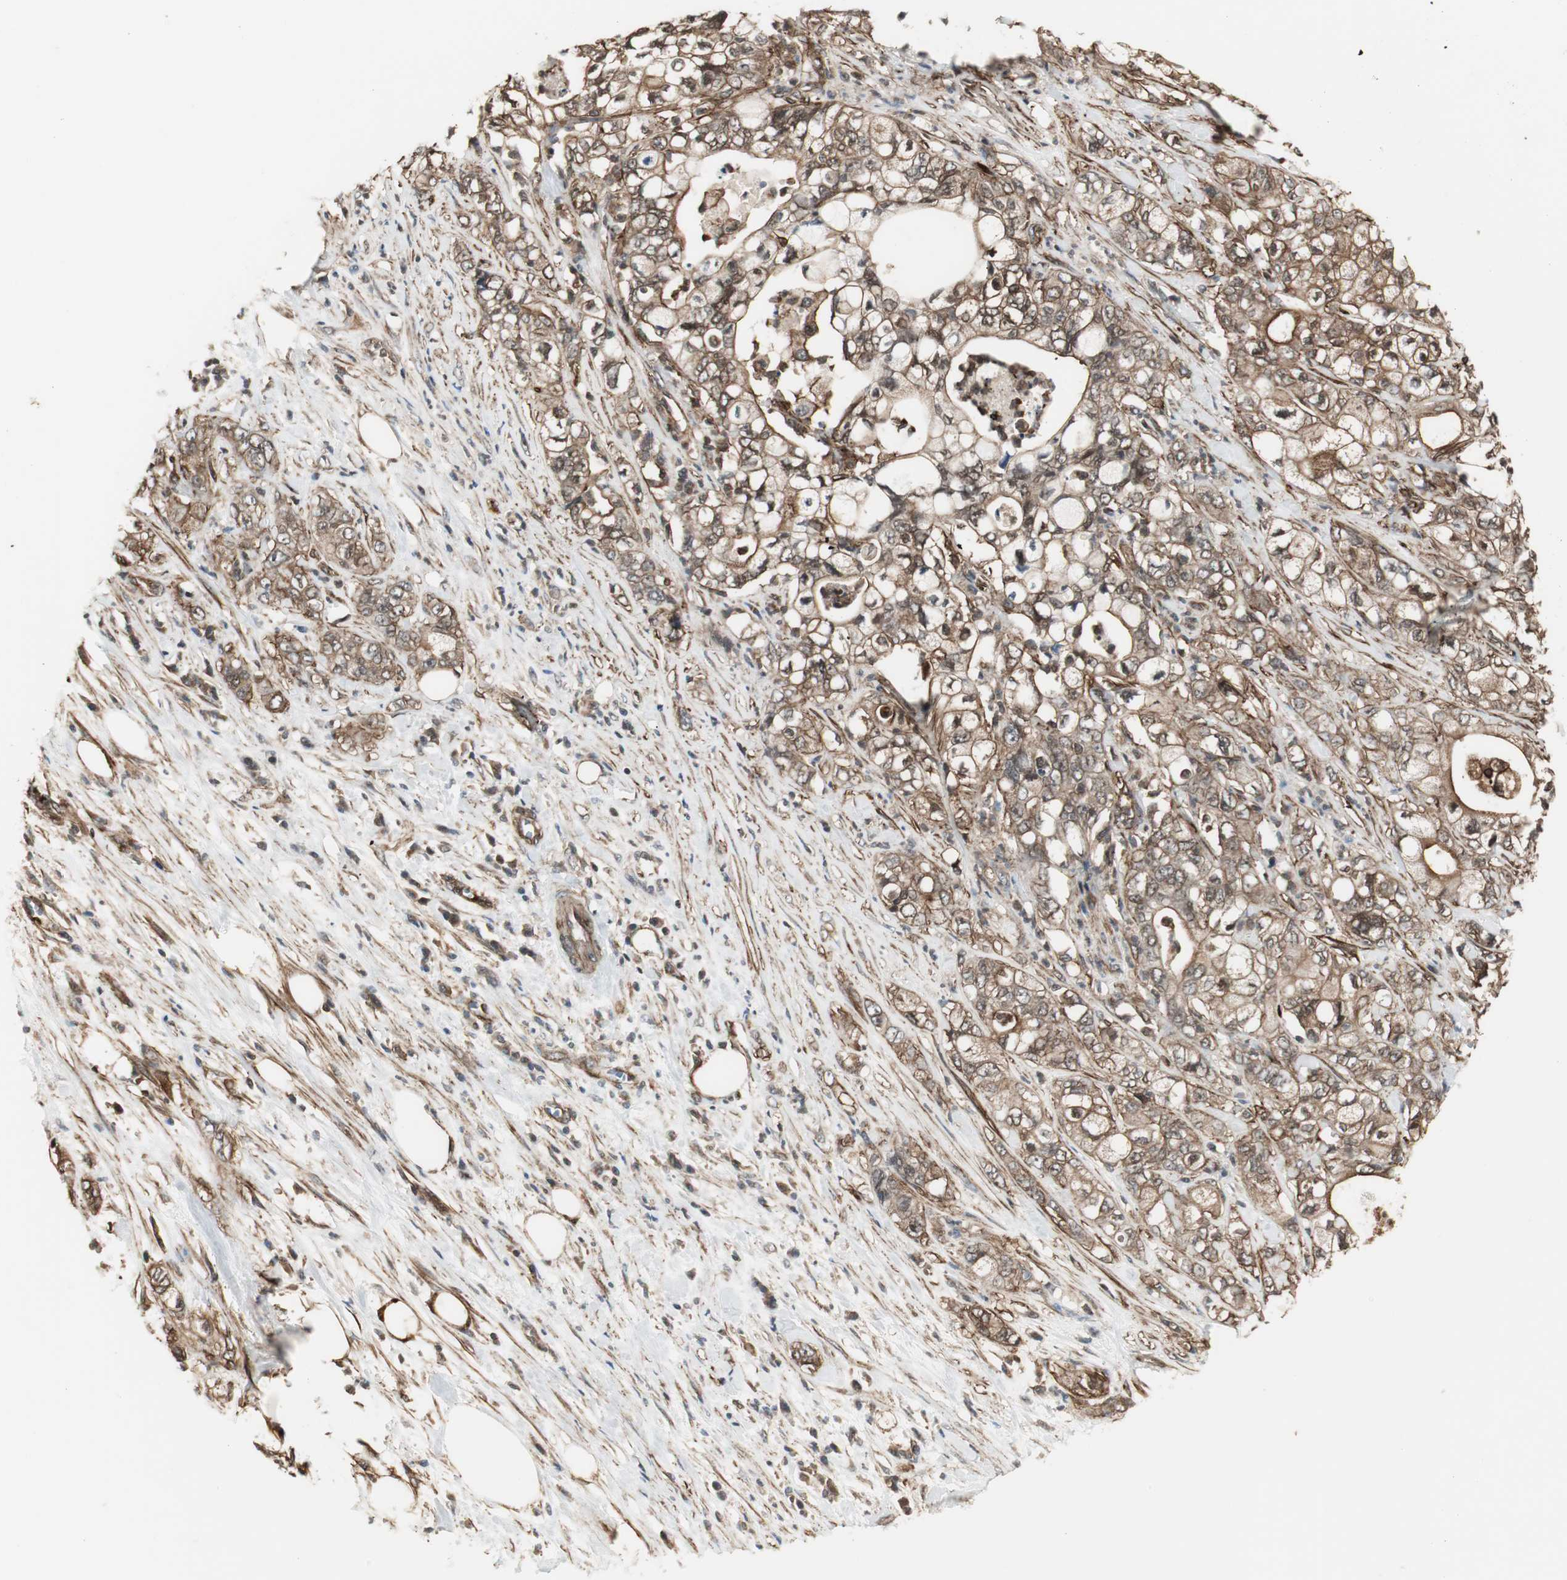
{"staining": {"intensity": "moderate", "quantity": ">75%", "location": "cytoplasmic/membranous"}, "tissue": "pancreatic cancer", "cell_type": "Tumor cells", "image_type": "cancer", "snomed": [{"axis": "morphology", "description": "Adenocarcinoma, NOS"}, {"axis": "topography", "description": "Pancreas"}], "caption": "This is a photomicrograph of IHC staining of adenocarcinoma (pancreatic), which shows moderate positivity in the cytoplasmic/membranous of tumor cells.", "gene": "PTPN11", "patient": {"sex": "male", "age": 70}}